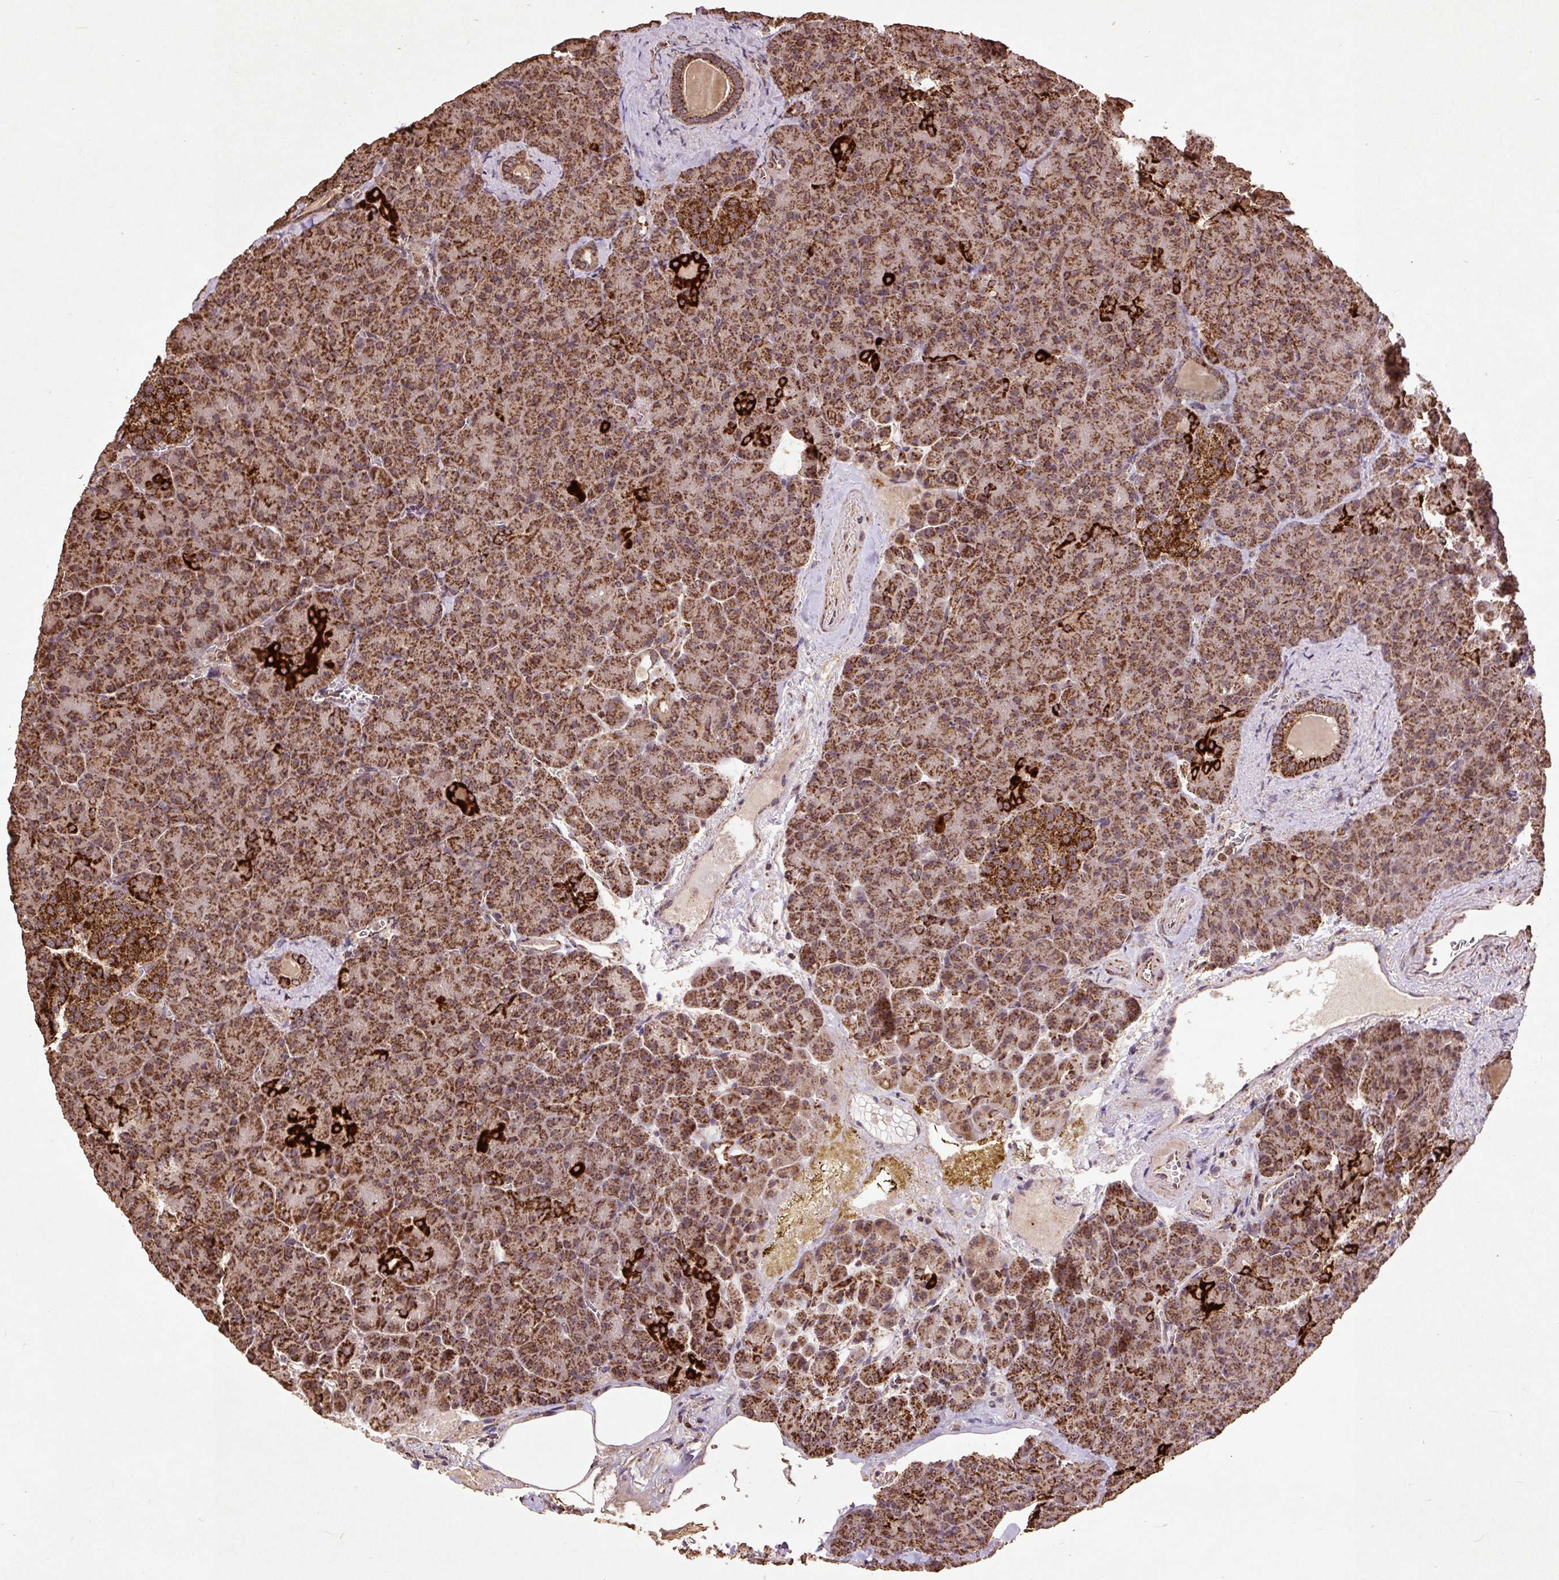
{"staining": {"intensity": "strong", "quantity": ">75%", "location": "cytoplasmic/membranous"}, "tissue": "pancreas", "cell_type": "Exocrine glandular cells", "image_type": "normal", "snomed": [{"axis": "morphology", "description": "Normal tissue, NOS"}, {"axis": "topography", "description": "Pancreas"}], "caption": "Brown immunohistochemical staining in unremarkable pancreas demonstrates strong cytoplasmic/membranous staining in approximately >75% of exocrine glandular cells.", "gene": "ATP5F1A", "patient": {"sex": "female", "age": 74}}